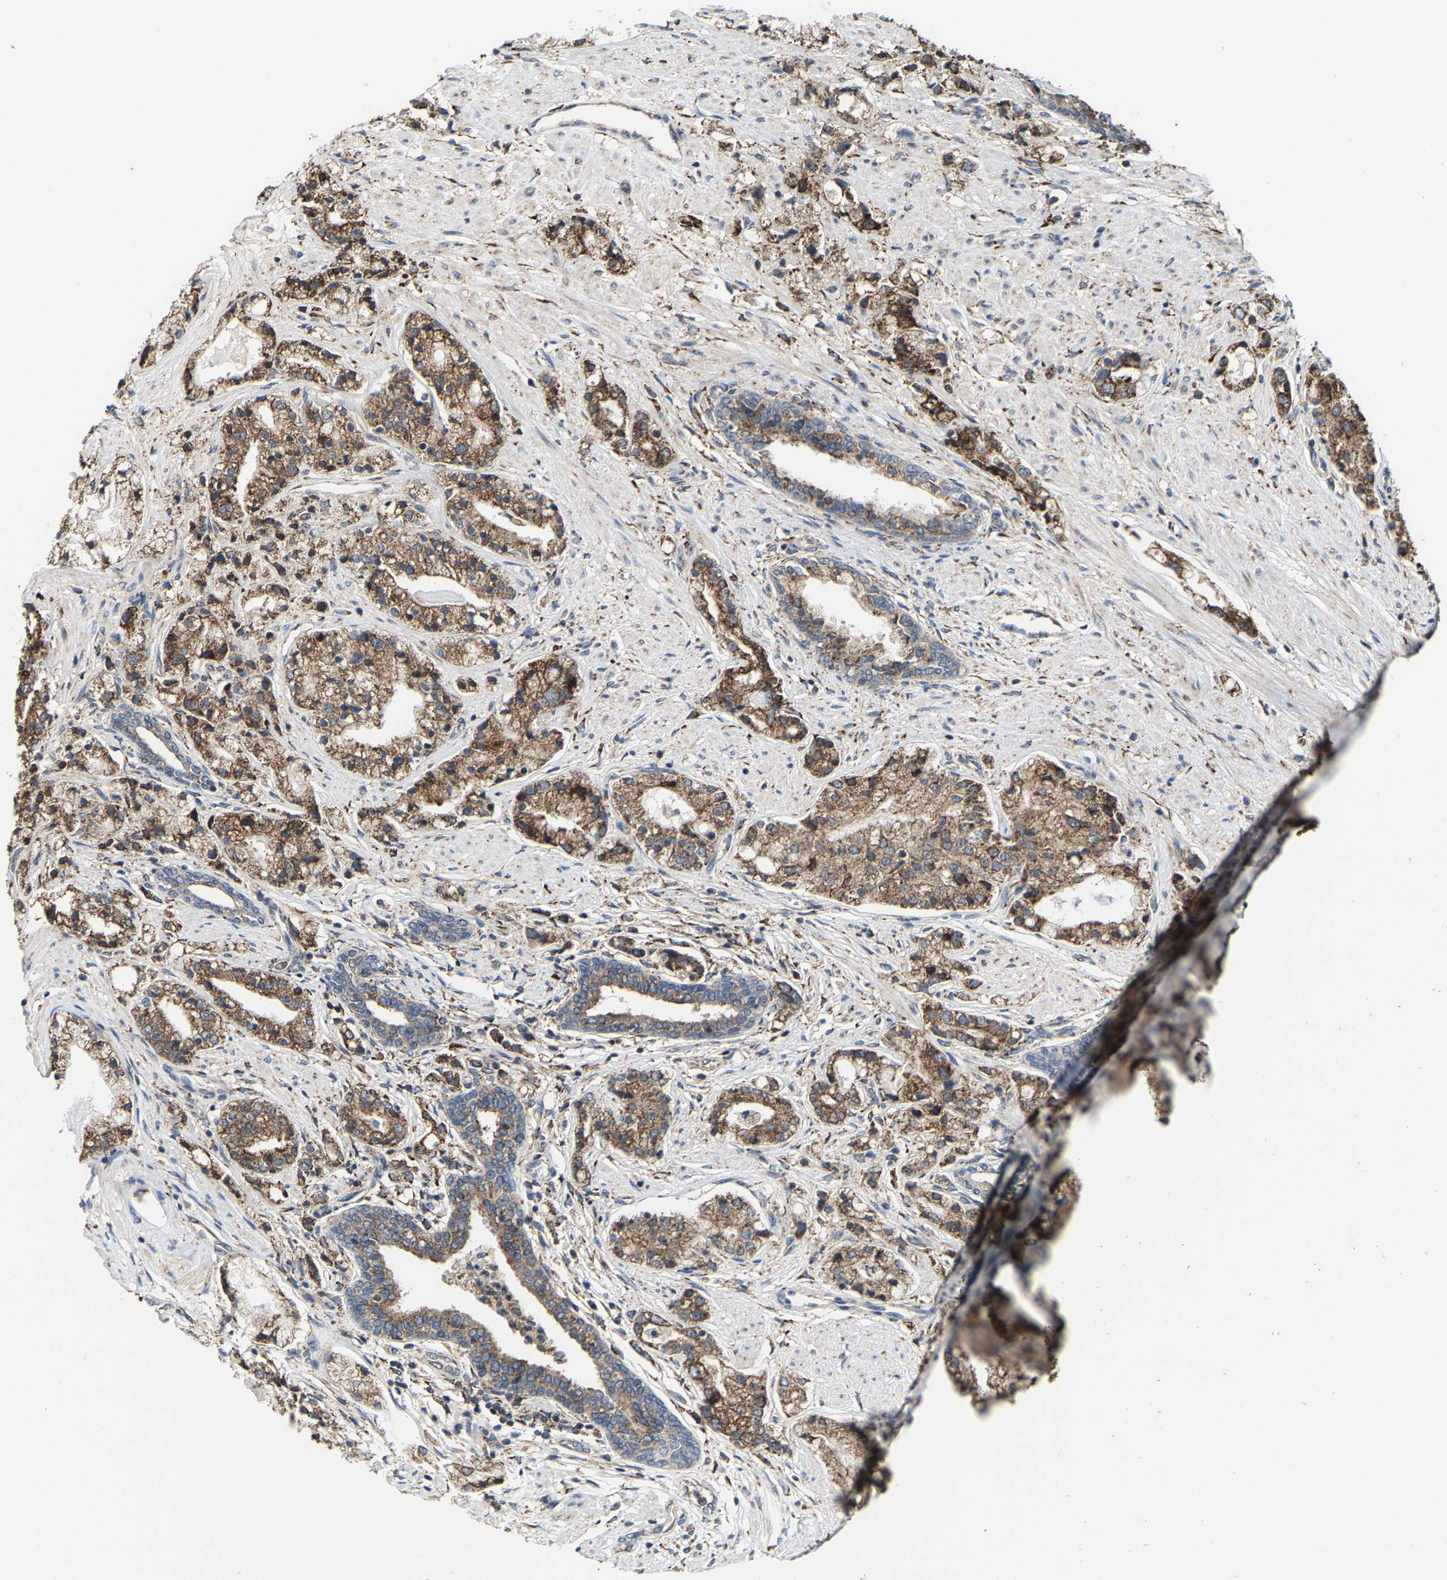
{"staining": {"intensity": "moderate", "quantity": ">75%", "location": "cytoplasmic/membranous"}, "tissue": "prostate cancer", "cell_type": "Tumor cells", "image_type": "cancer", "snomed": [{"axis": "morphology", "description": "Adenocarcinoma, High grade"}, {"axis": "topography", "description": "Prostate"}], "caption": "Approximately >75% of tumor cells in prostate high-grade adenocarcinoma reveal moderate cytoplasmic/membranous protein staining as visualized by brown immunohistochemical staining.", "gene": "FGD3", "patient": {"sex": "male", "age": 50}}